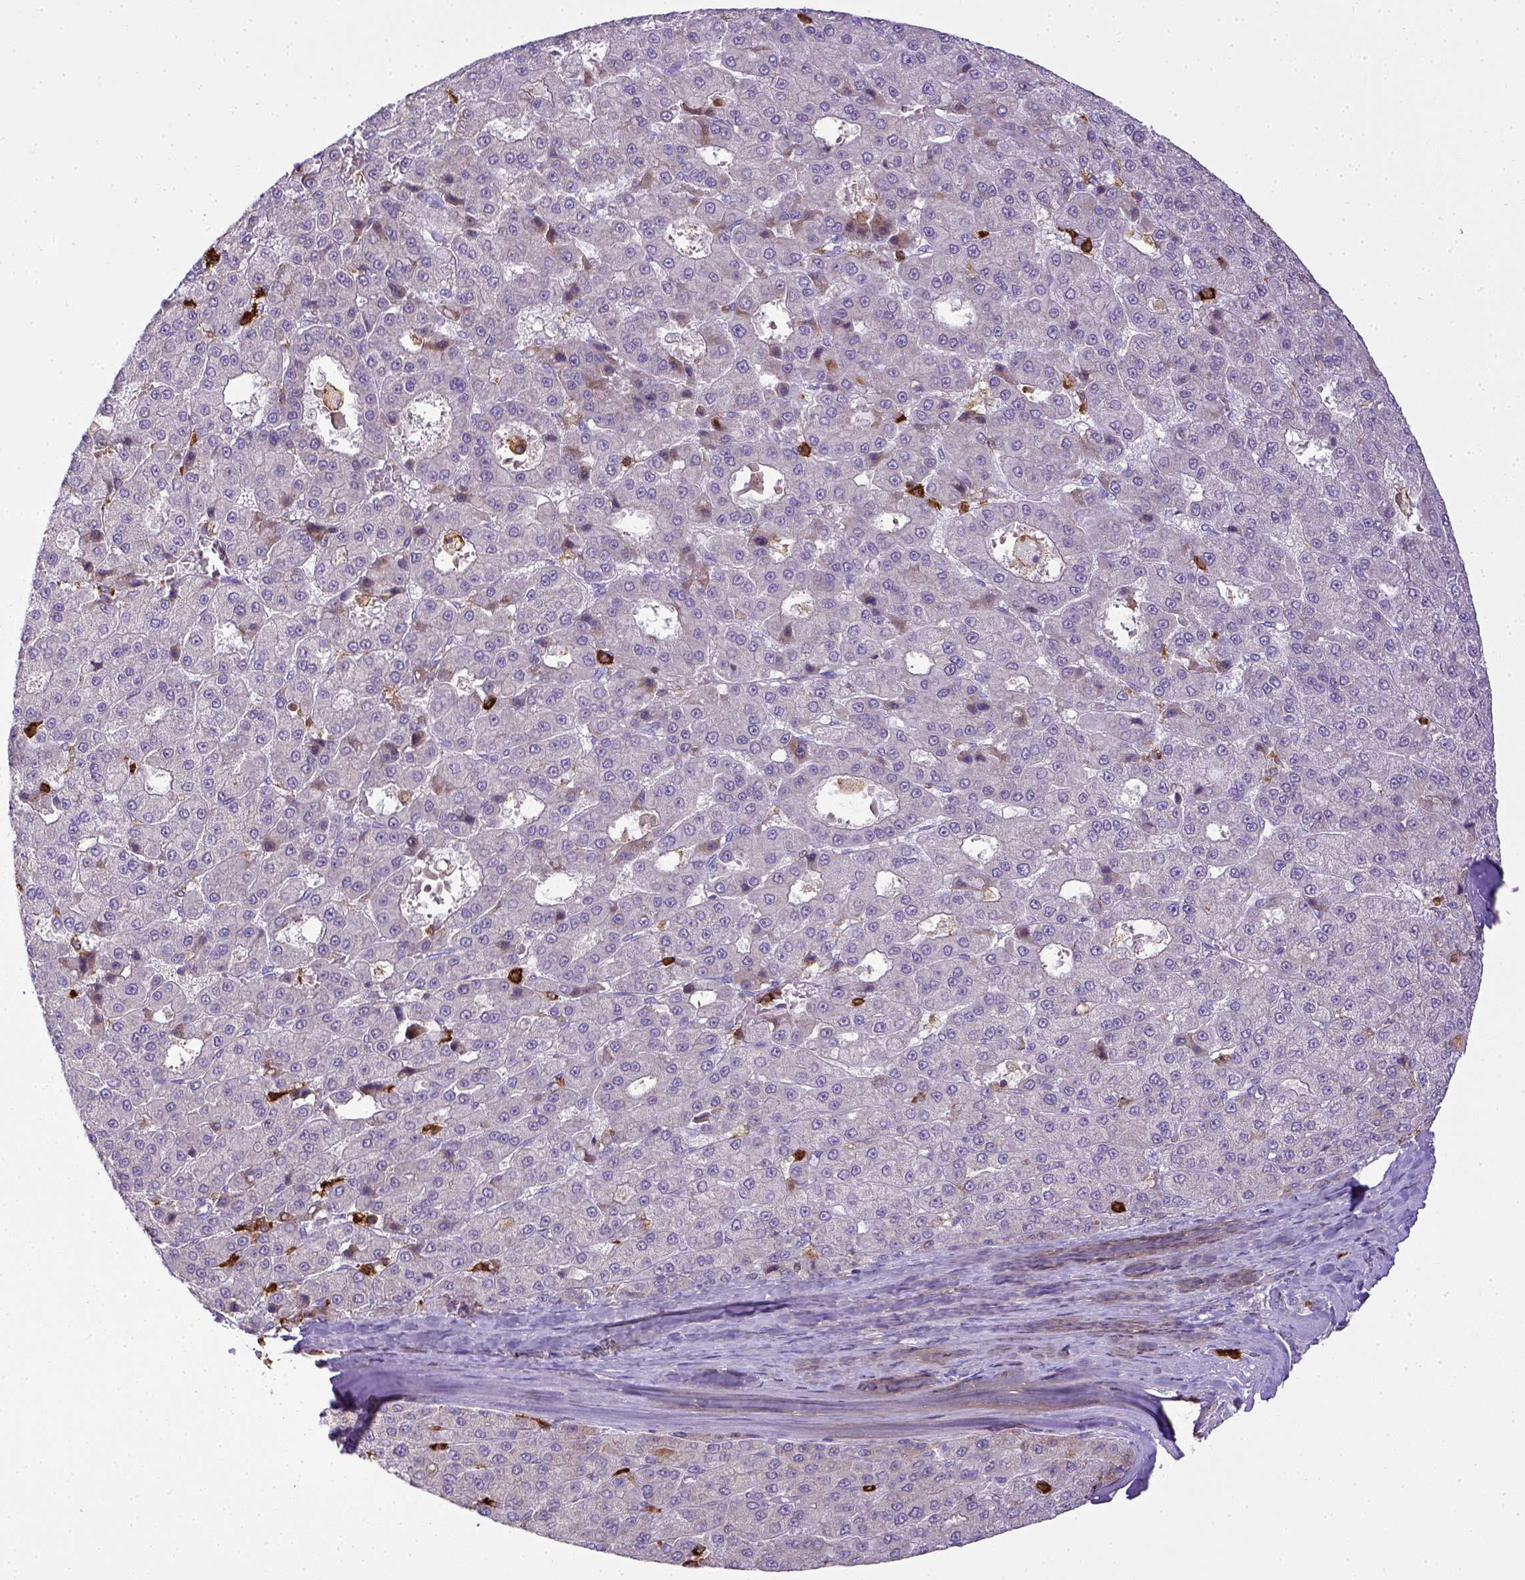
{"staining": {"intensity": "negative", "quantity": "none", "location": "none"}, "tissue": "liver cancer", "cell_type": "Tumor cells", "image_type": "cancer", "snomed": [{"axis": "morphology", "description": "Carcinoma, Hepatocellular, NOS"}, {"axis": "topography", "description": "Liver"}], "caption": "Protein analysis of liver hepatocellular carcinoma demonstrates no significant expression in tumor cells.", "gene": "ITGAM", "patient": {"sex": "male", "age": 70}}